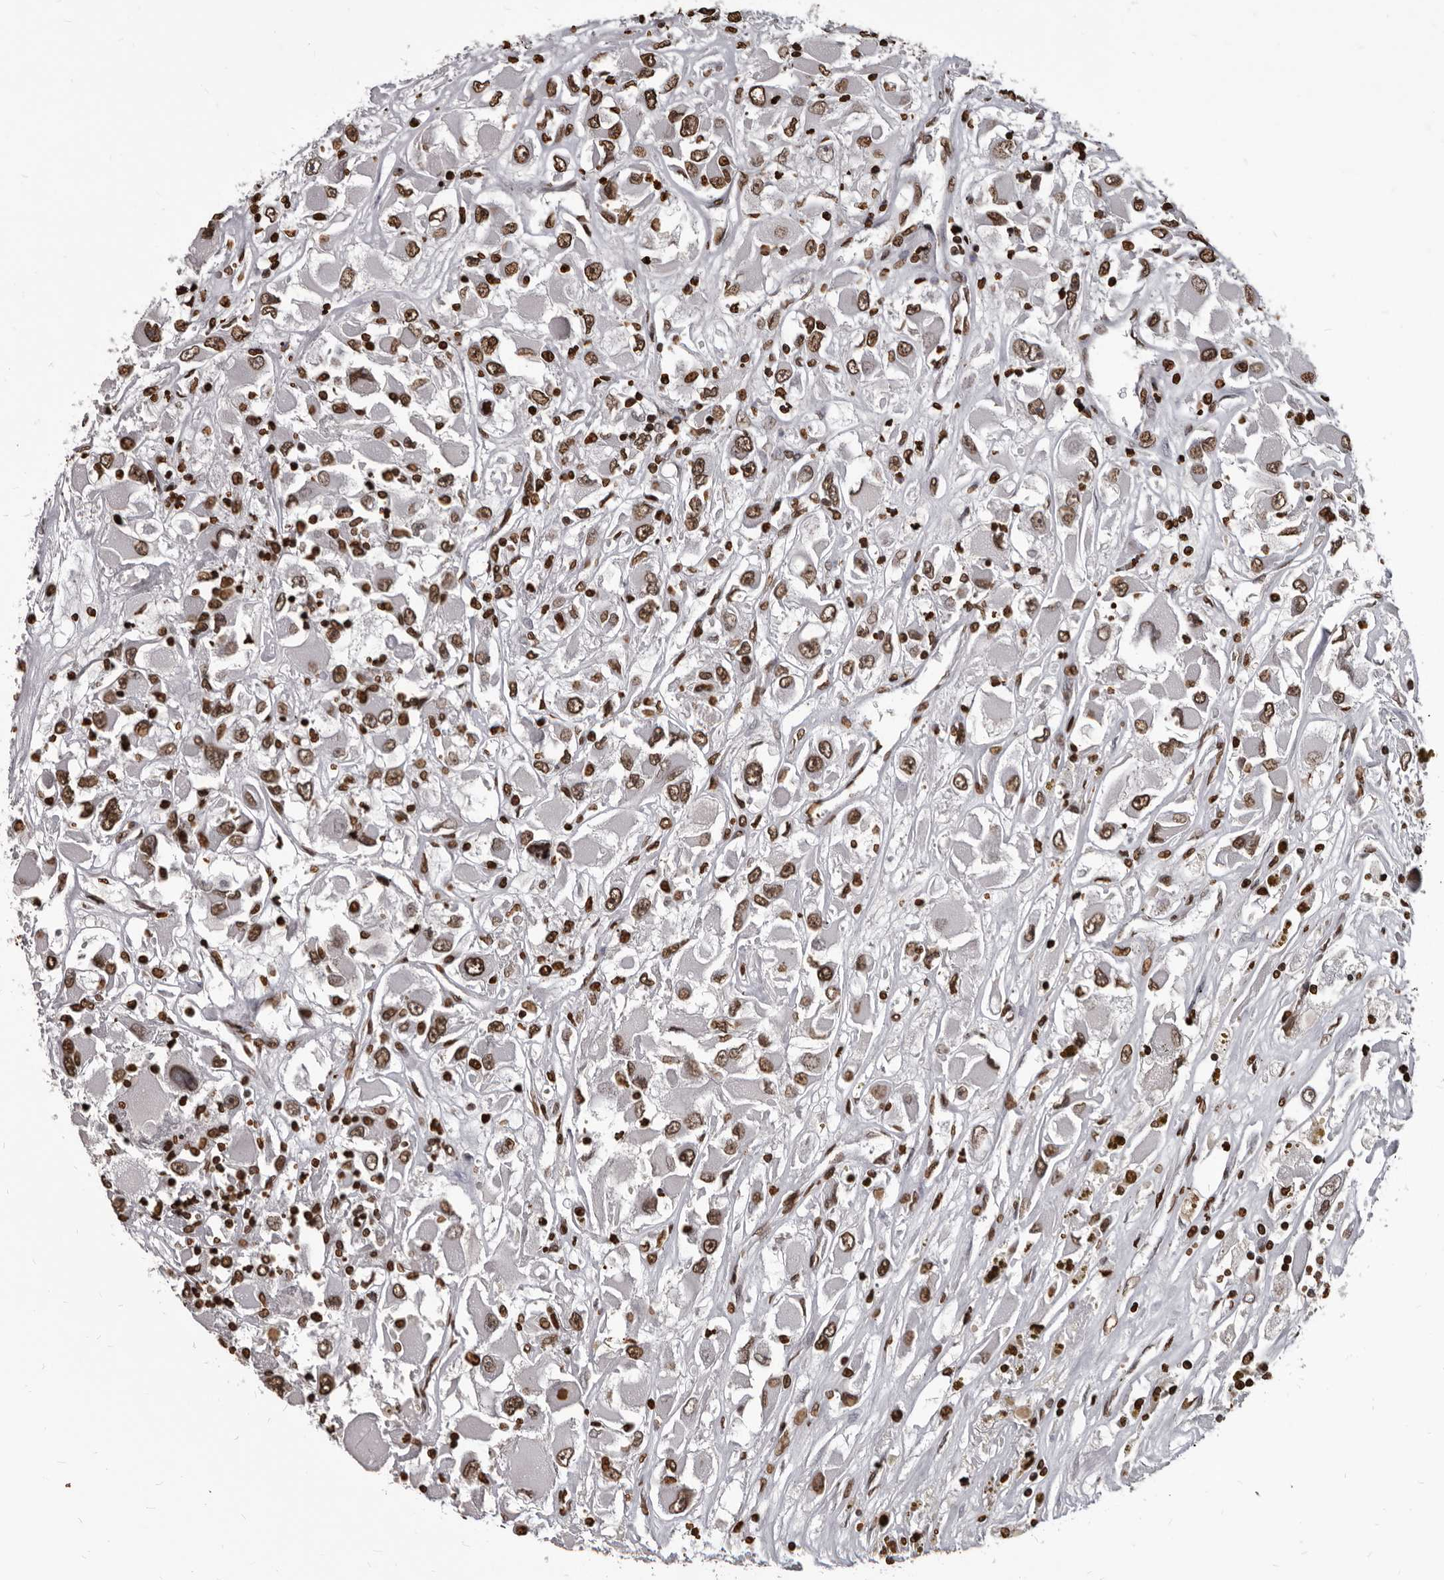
{"staining": {"intensity": "strong", "quantity": ">75%", "location": "nuclear"}, "tissue": "renal cancer", "cell_type": "Tumor cells", "image_type": "cancer", "snomed": [{"axis": "morphology", "description": "Adenocarcinoma, NOS"}, {"axis": "topography", "description": "Kidney"}], "caption": "This is a micrograph of immunohistochemistry staining of adenocarcinoma (renal), which shows strong staining in the nuclear of tumor cells.", "gene": "AHR", "patient": {"sex": "female", "age": 52}}